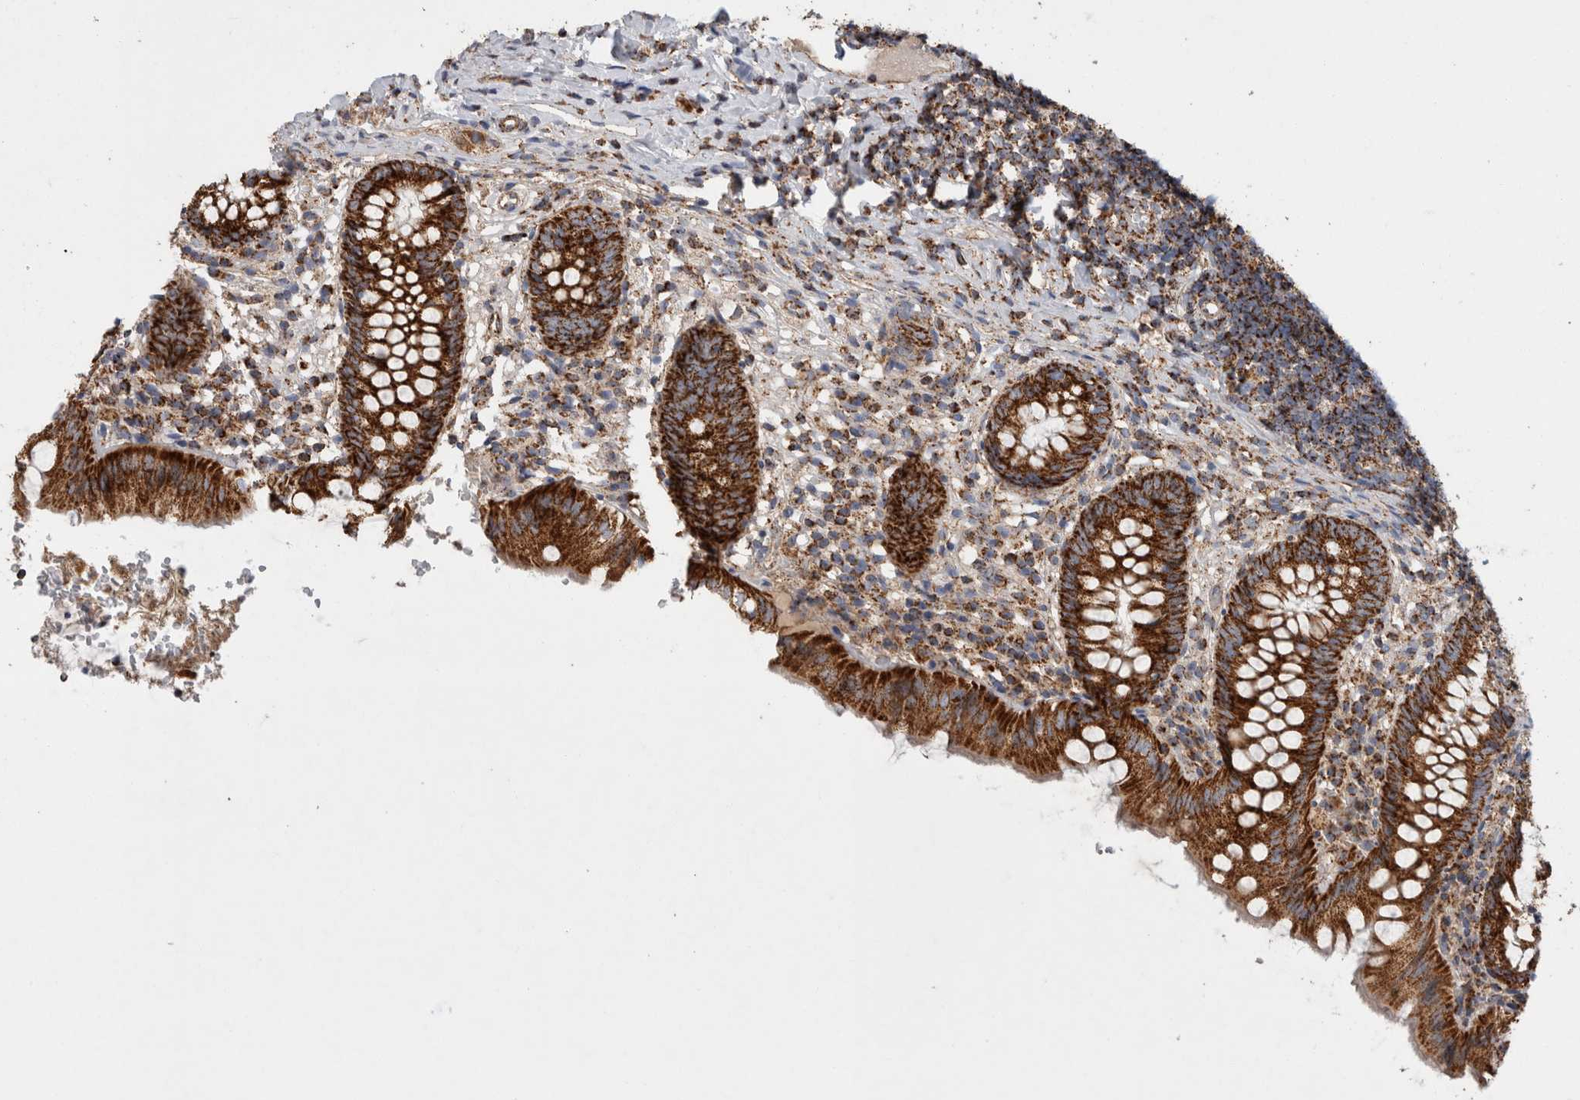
{"staining": {"intensity": "strong", "quantity": ">75%", "location": "cytoplasmic/membranous"}, "tissue": "appendix", "cell_type": "Glandular cells", "image_type": "normal", "snomed": [{"axis": "morphology", "description": "Normal tissue, NOS"}, {"axis": "topography", "description": "Appendix"}], "caption": "Immunohistochemistry (IHC) of benign human appendix demonstrates high levels of strong cytoplasmic/membranous positivity in approximately >75% of glandular cells.", "gene": "IARS2", "patient": {"sex": "male", "age": 8}}